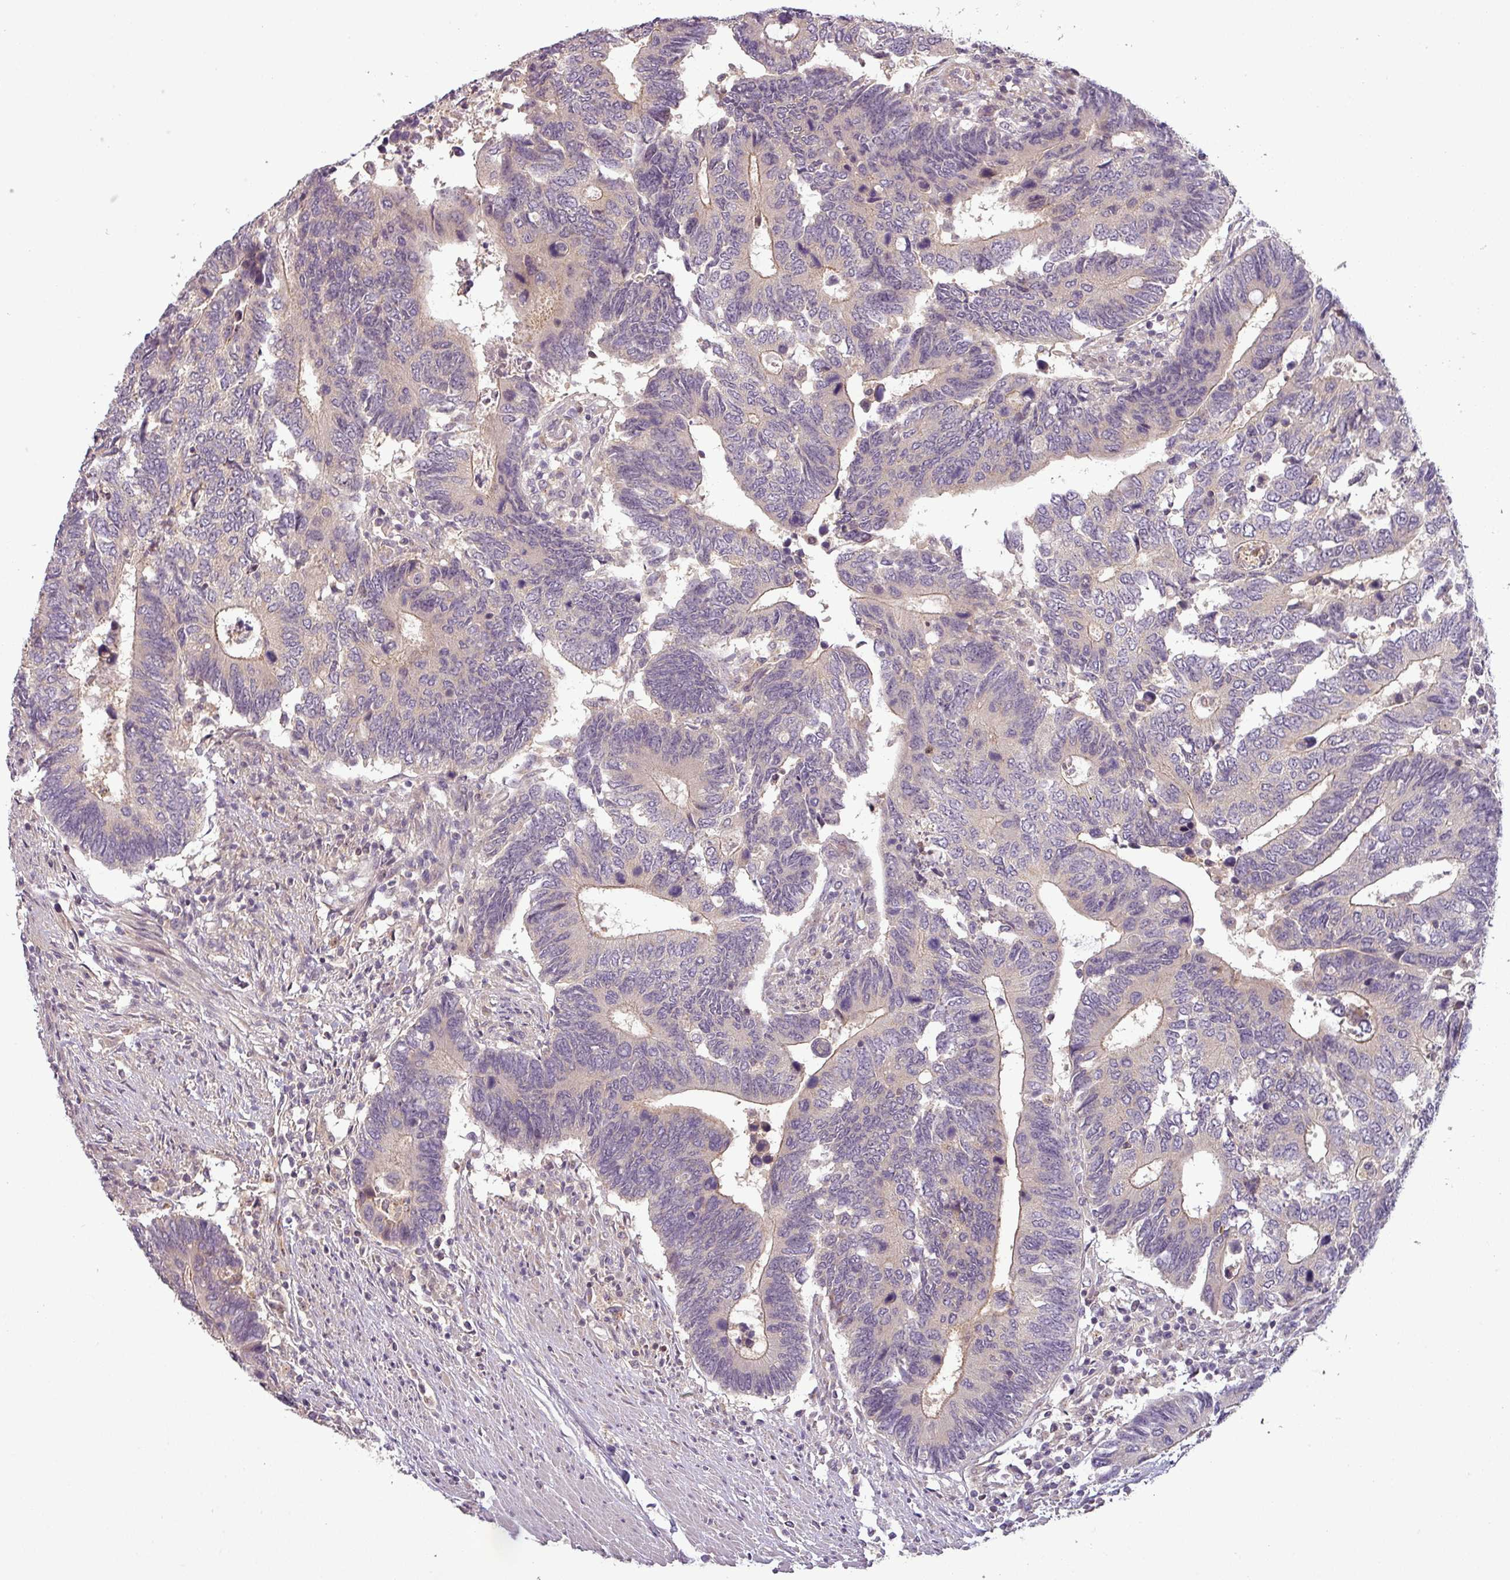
{"staining": {"intensity": "weak", "quantity": "<25%", "location": "cytoplasmic/membranous"}, "tissue": "colorectal cancer", "cell_type": "Tumor cells", "image_type": "cancer", "snomed": [{"axis": "morphology", "description": "Adenocarcinoma, NOS"}, {"axis": "topography", "description": "Colon"}], "caption": "Tumor cells show no significant protein expression in adenocarcinoma (colorectal). (IHC, brightfield microscopy, high magnification).", "gene": "NIN", "patient": {"sex": "male", "age": 87}}